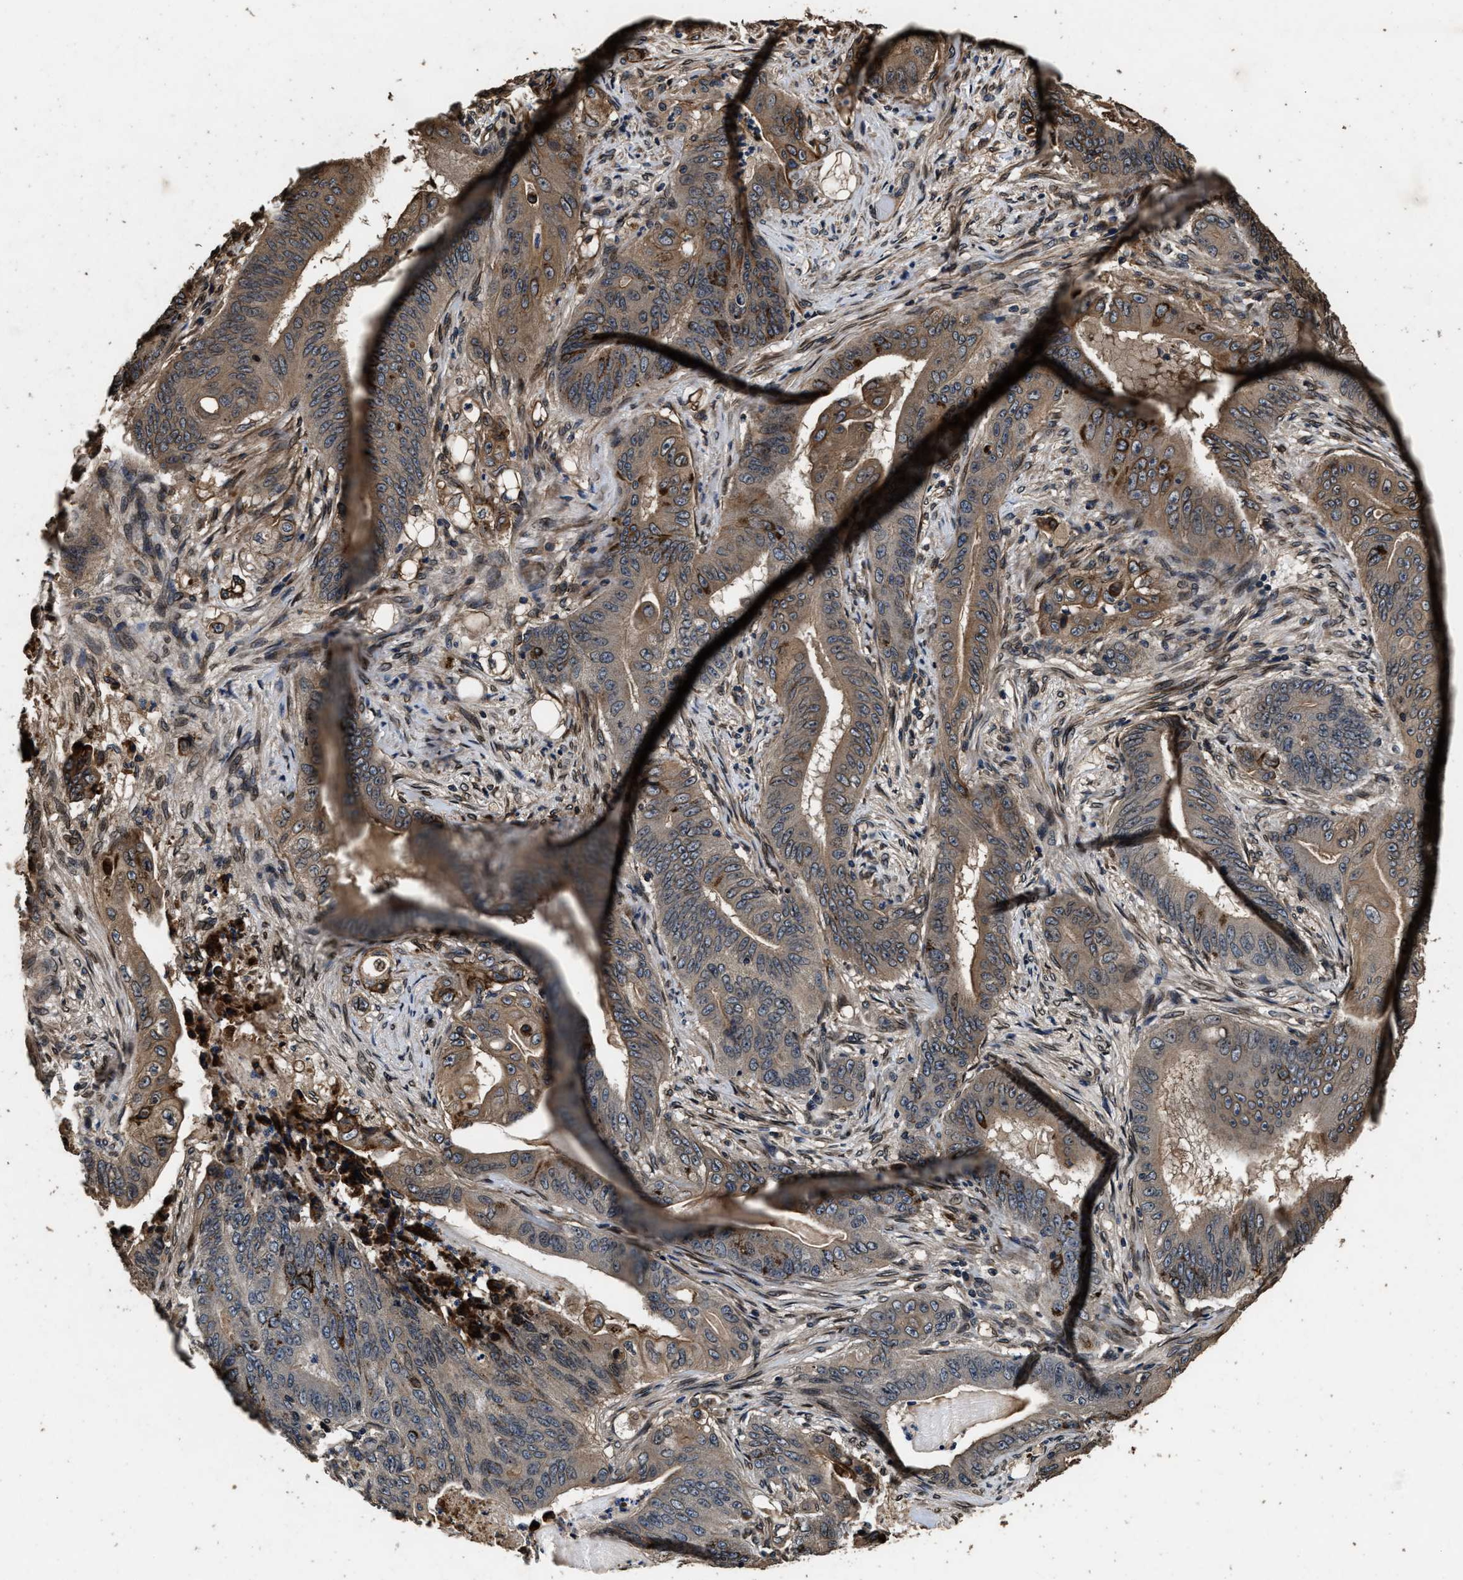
{"staining": {"intensity": "moderate", "quantity": ">75%", "location": "cytoplasmic/membranous"}, "tissue": "stomach cancer", "cell_type": "Tumor cells", "image_type": "cancer", "snomed": [{"axis": "morphology", "description": "Adenocarcinoma, NOS"}, {"axis": "topography", "description": "Stomach"}], "caption": "DAB (3,3'-diaminobenzidine) immunohistochemical staining of human stomach cancer (adenocarcinoma) demonstrates moderate cytoplasmic/membranous protein staining in about >75% of tumor cells. The protein of interest is stained brown, and the nuclei are stained in blue (DAB IHC with brightfield microscopy, high magnification).", "gene": "ACCS", "patient": {"sex": "female", "age": 73}}